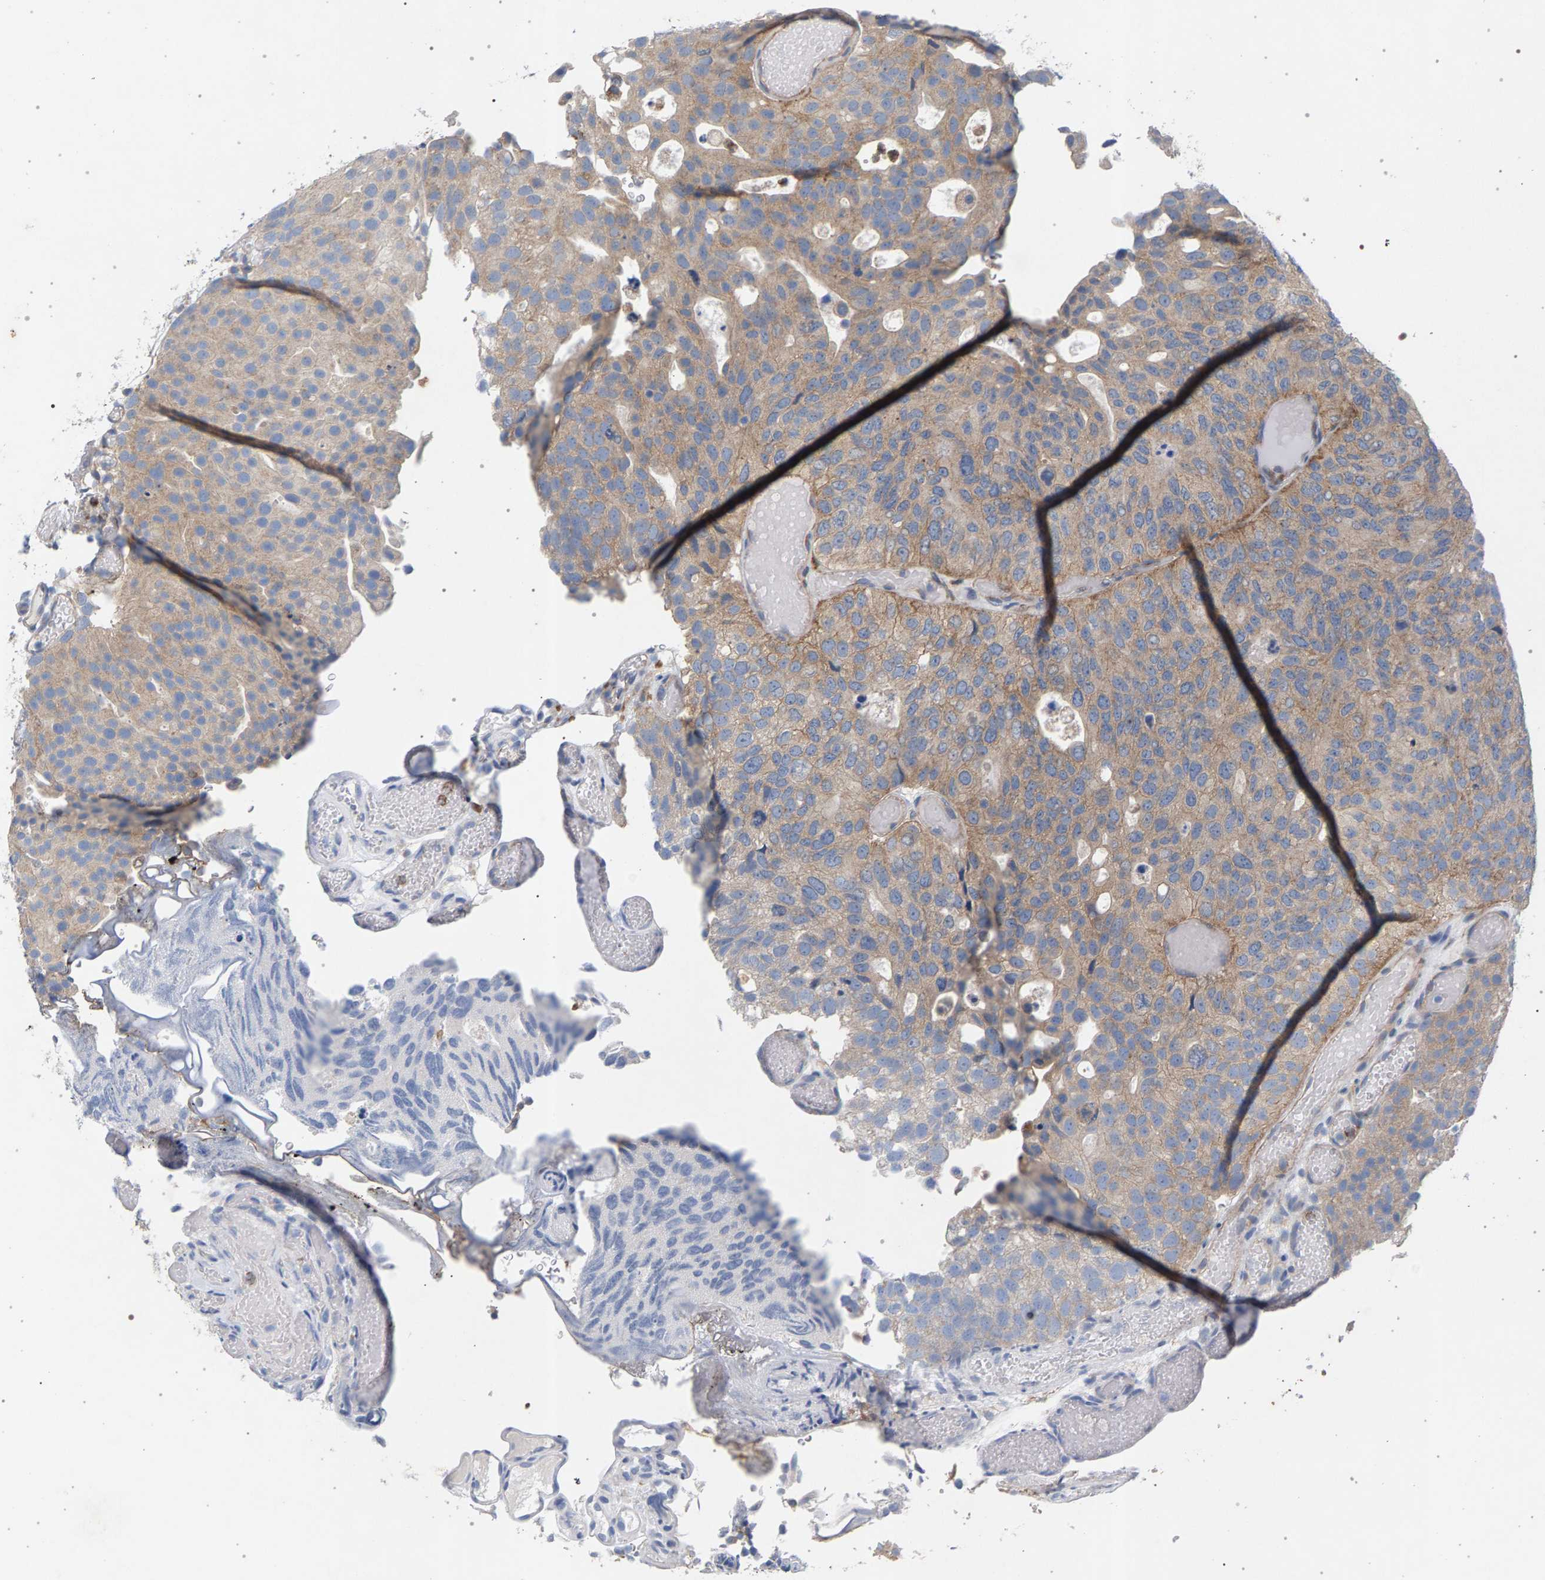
{"staining": {"intensity": "weak", "quantity": ">75%", "location": "cytoplasmic/membranous"}, "tissue": "urothelial cancer", "cell_type": "Tumor cells", "image_type": "cancer", "snomed": [{"axis": "morphology", "description": "Urothelial carcinoma, Low grade"}, {"axis": "topography", "description": "Urinary bladder"}], "caption": "Immunohistochemical staining of low-grade urothelial carcinoma exhibits low levels of weak cytoplasmic/membranous protein positivity in about >75% of tumor cells.", "gene": "MAMDC2", "patient": {"sex": "male", "age": 78}}